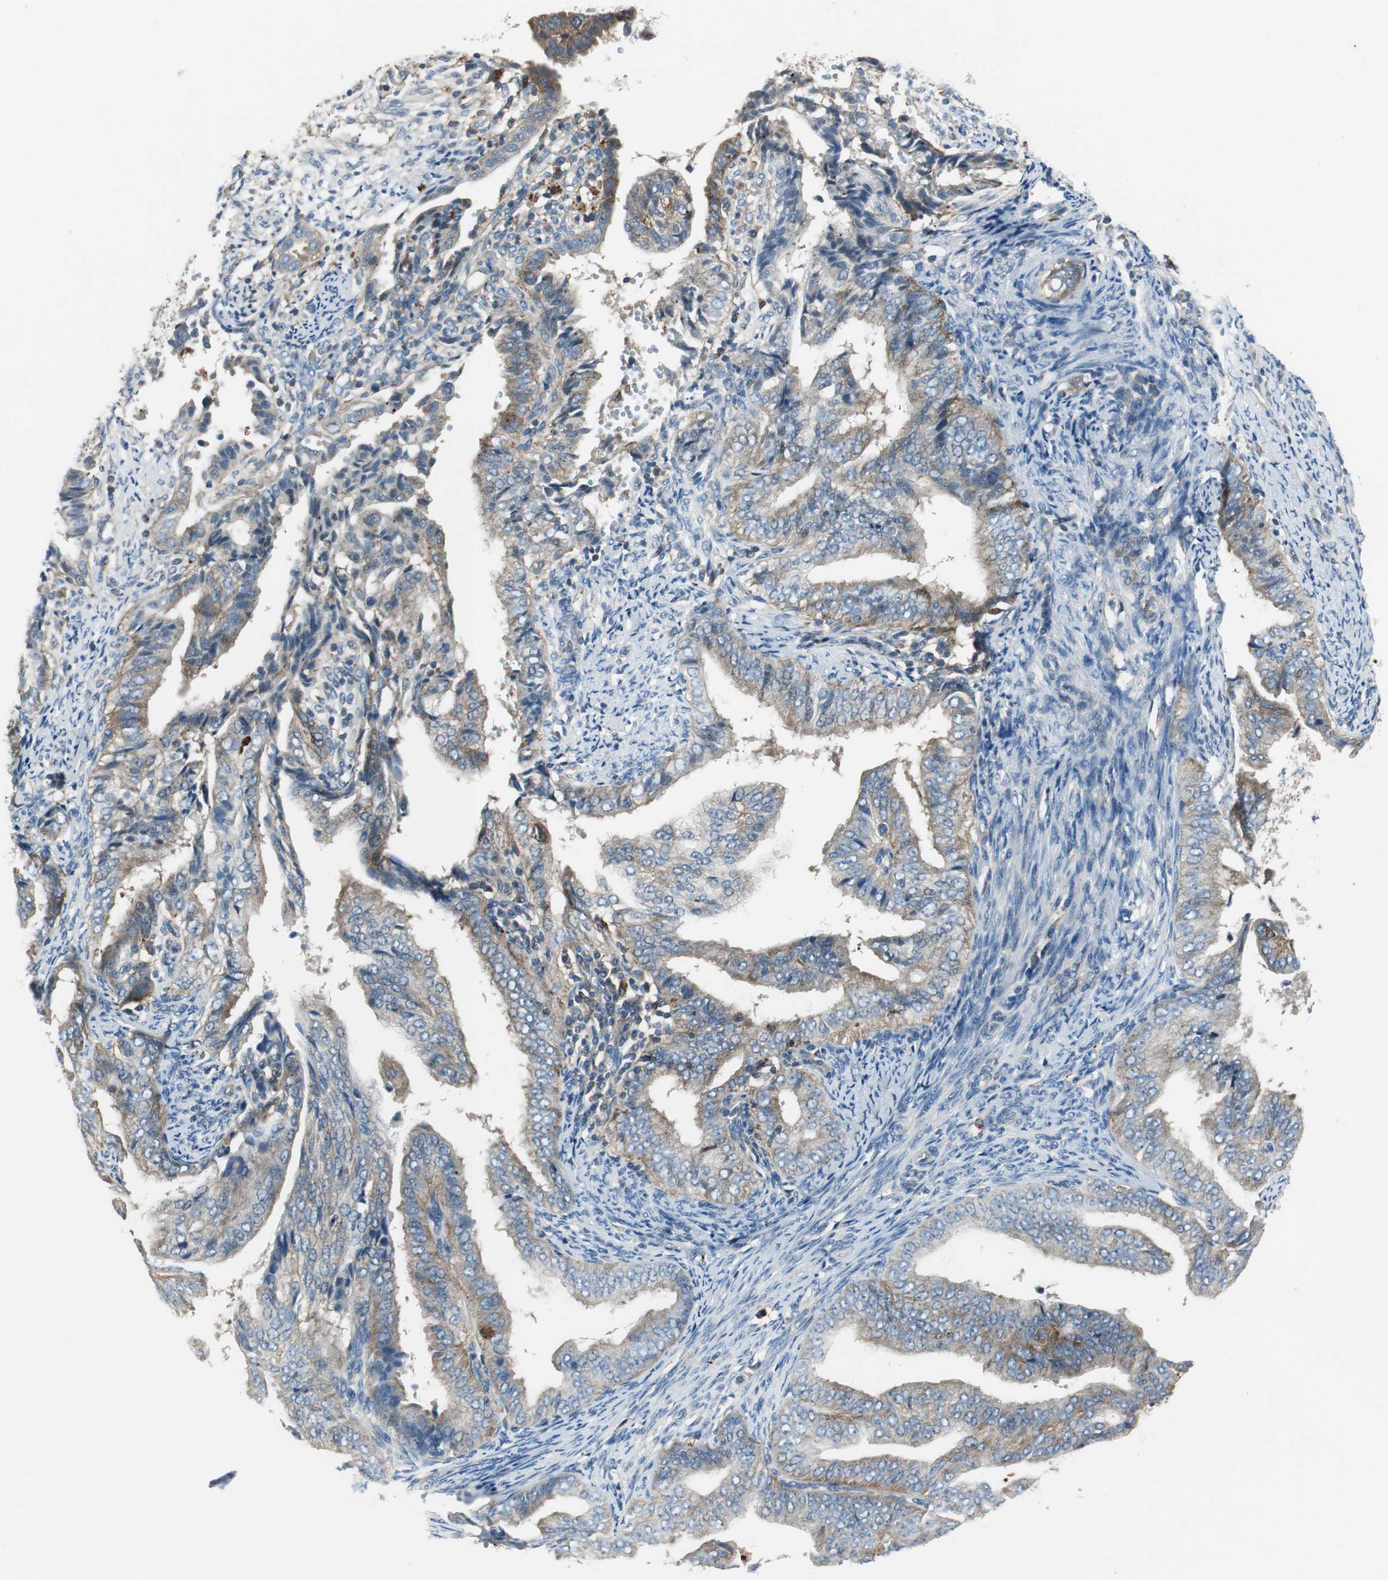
{"staining": {"intensity": "weak", "quantity": ">75%", "location": "cytoplasmic/membranous"}, "tissue": "endometrial cancer", "cell_type": "Tumor cells", "image_type": "cancer", "snomed": [{"axis": "morphology", "description": "Adenocarcinoma, NOS"}, {"axis": "topography", "description": "Endometrium"}], "caption": "The photomicrograph reveals staining of endometrial cancer, revealing weak cytoplasmic/membranous protein expression (brown color) within tumor cells.", "gene": "NCK1", "patient": {"sex": "female", "age": 58}}